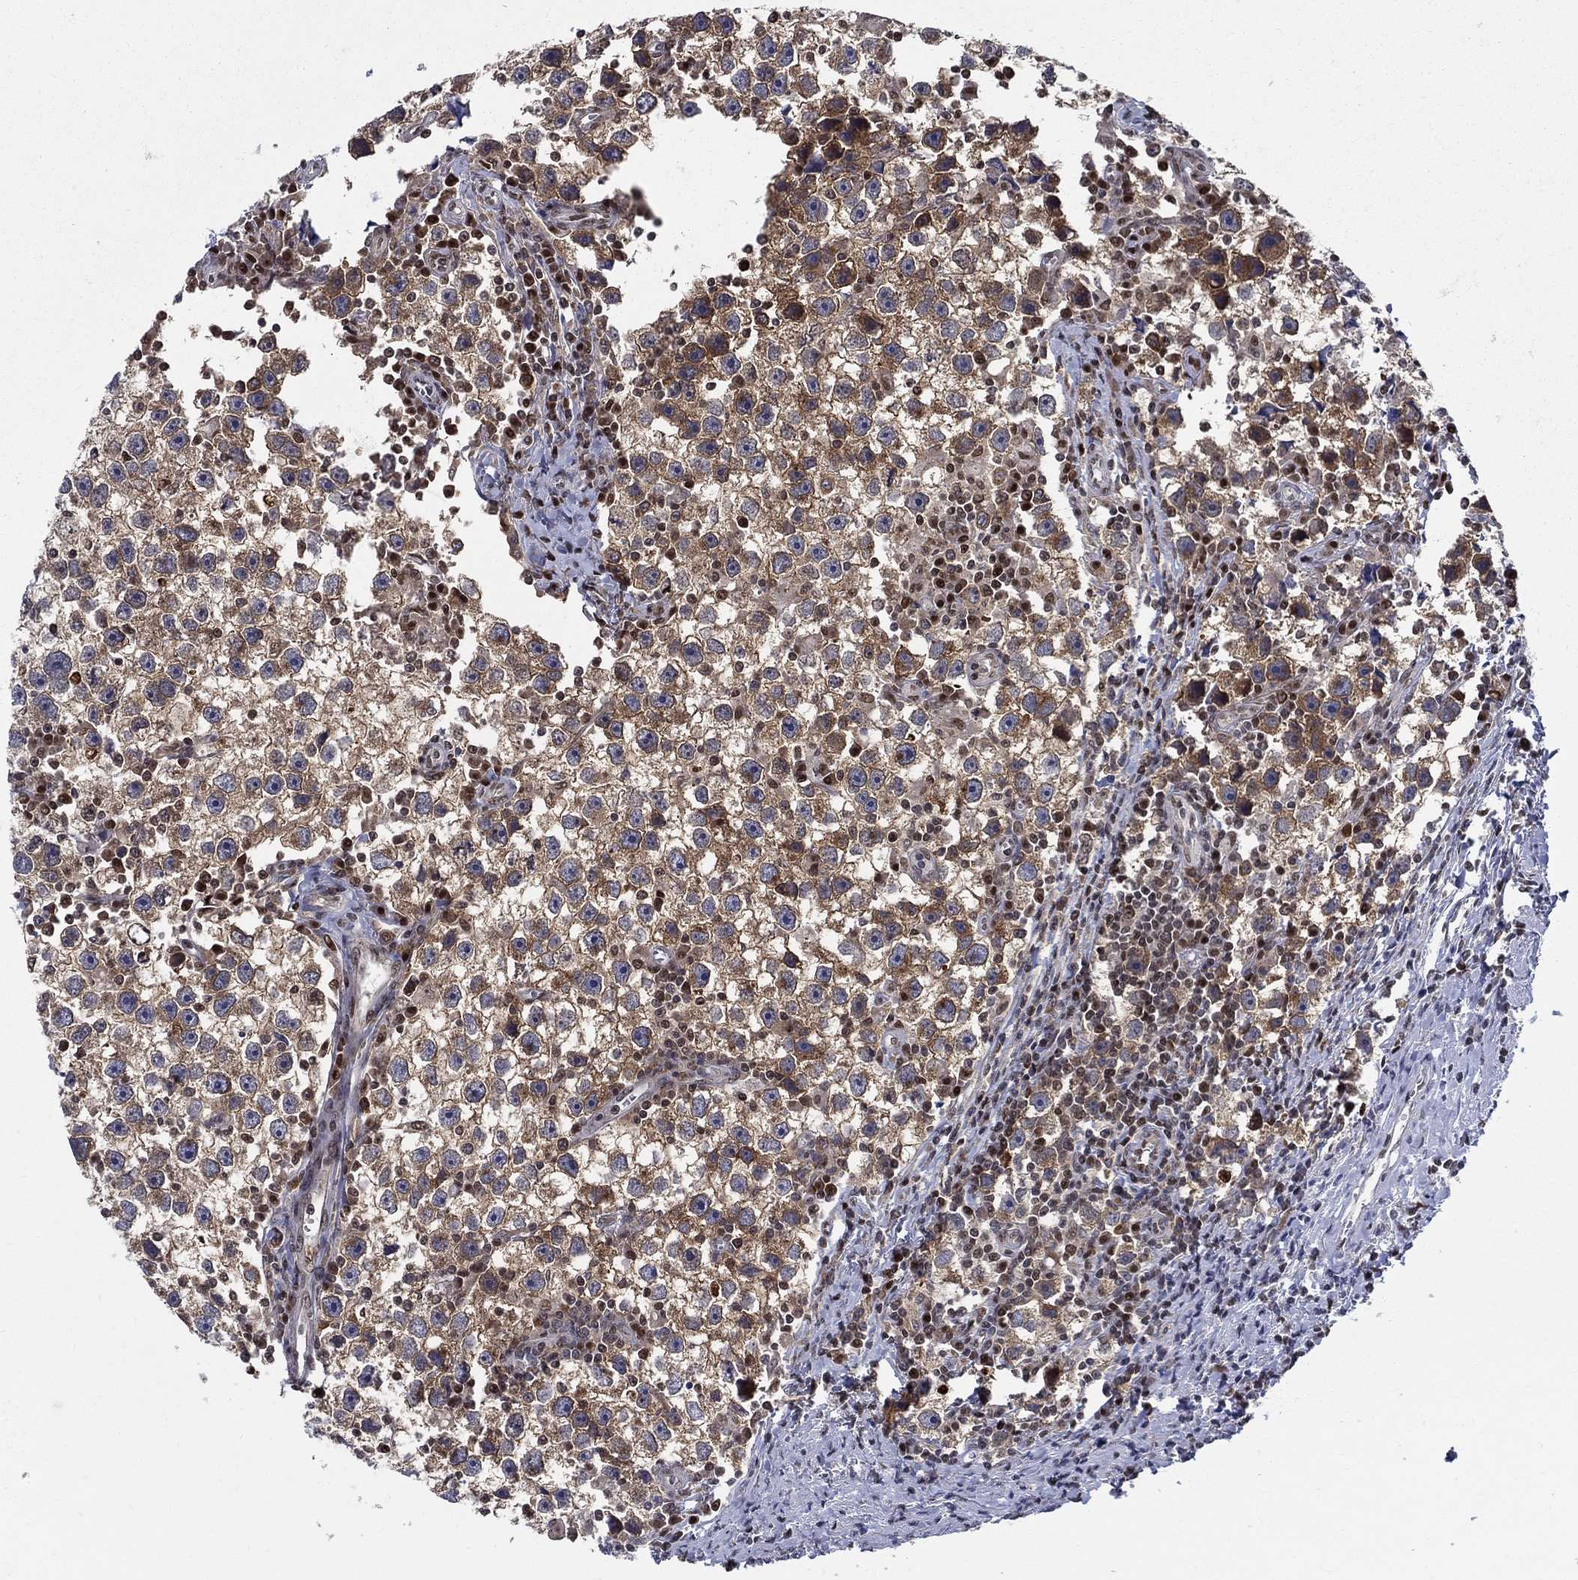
{"staining": {"intensity": "moderate", "quantity": "25%-75%", "location": "cytoplasmic/membranous"}, "tissue": "testis cancer", "cell_type": "Tumor cells", "image_type": "cancer", "snomed": [{"axis": "morphology", "description": "Seminoma, NOS"}, {"axis": "topography", "description": "Testis"}], "caption": "Immunohistochemistry (IHC) of testis seminoma reveals medium levels of moderate cytoplasmic/membranous staining in about 25%-75% of tumor cells. Using DAB (3,3'-diaminobenzidine) (brown) and hematoxylin (blue) stains, captured at high magnification using brightfield microscopy.", "gene": "ZNF594", "patient": {"sex": "male", "age": 30}}